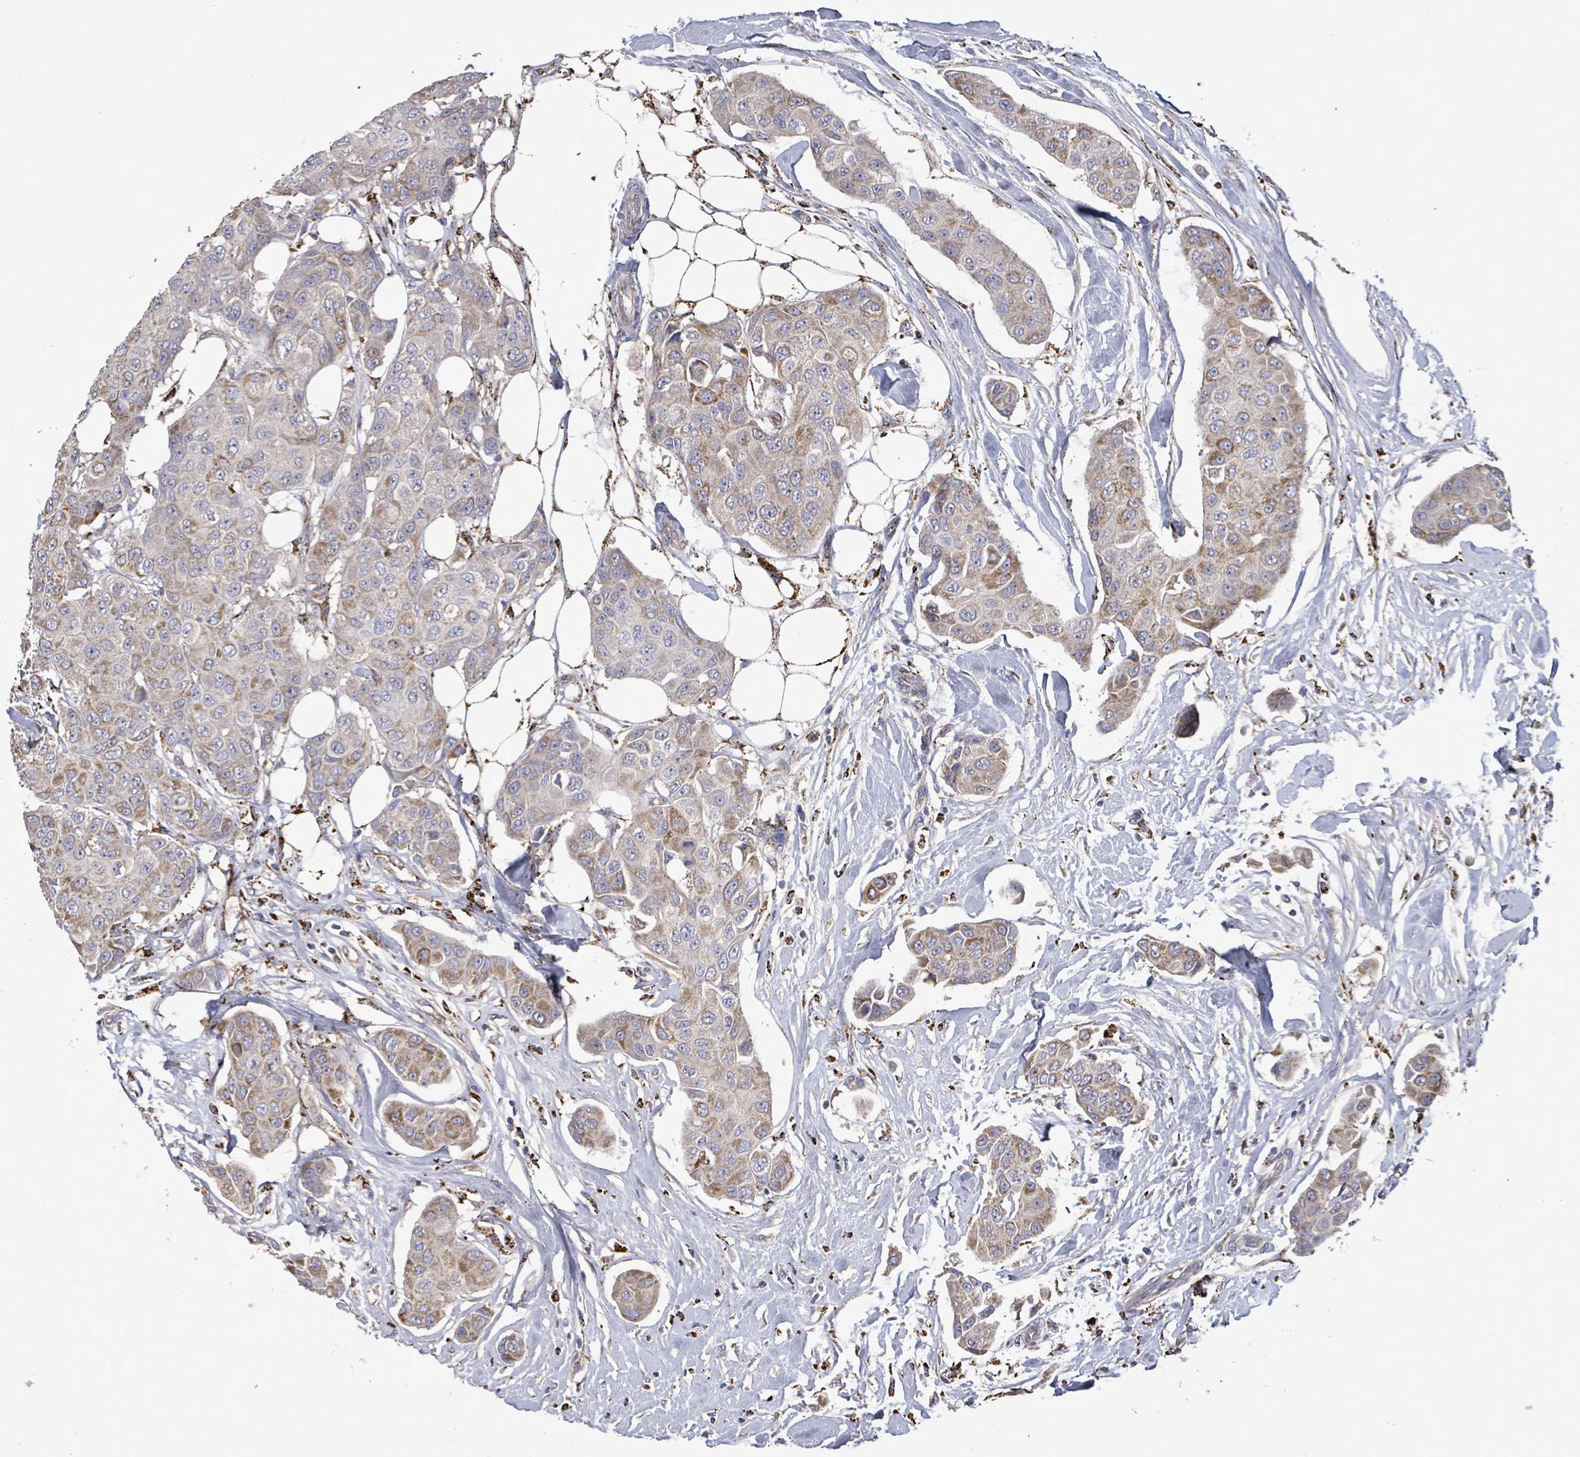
{"staining": {"intensity": "moderate", "quantity": "25%-75%", "location": "cytoplasmic/membranous"}, "tissue": "breast cancer", "cell_type": "Tumor cells", "image_type": "cancer", "snomed": [{"axis": "morphology", "description": "Duct carcinoma"}, {"axis": "topography", "description": "Breast"}, {"axis": "topography", "description": "Lymph node"}], "caption": "High-magnification brightfield microscopy of breast cancer (infiltrating ductal carcinoma) stained with DAB (brown) and counterstained with hematoxylin (blue). tumor cells exhibit moderate cytoplasmic/membranous positivity is identified in approximately25%-75% of cells.", "gene": "MTMR12", "patient": {"sex": "female", "age": 80}}